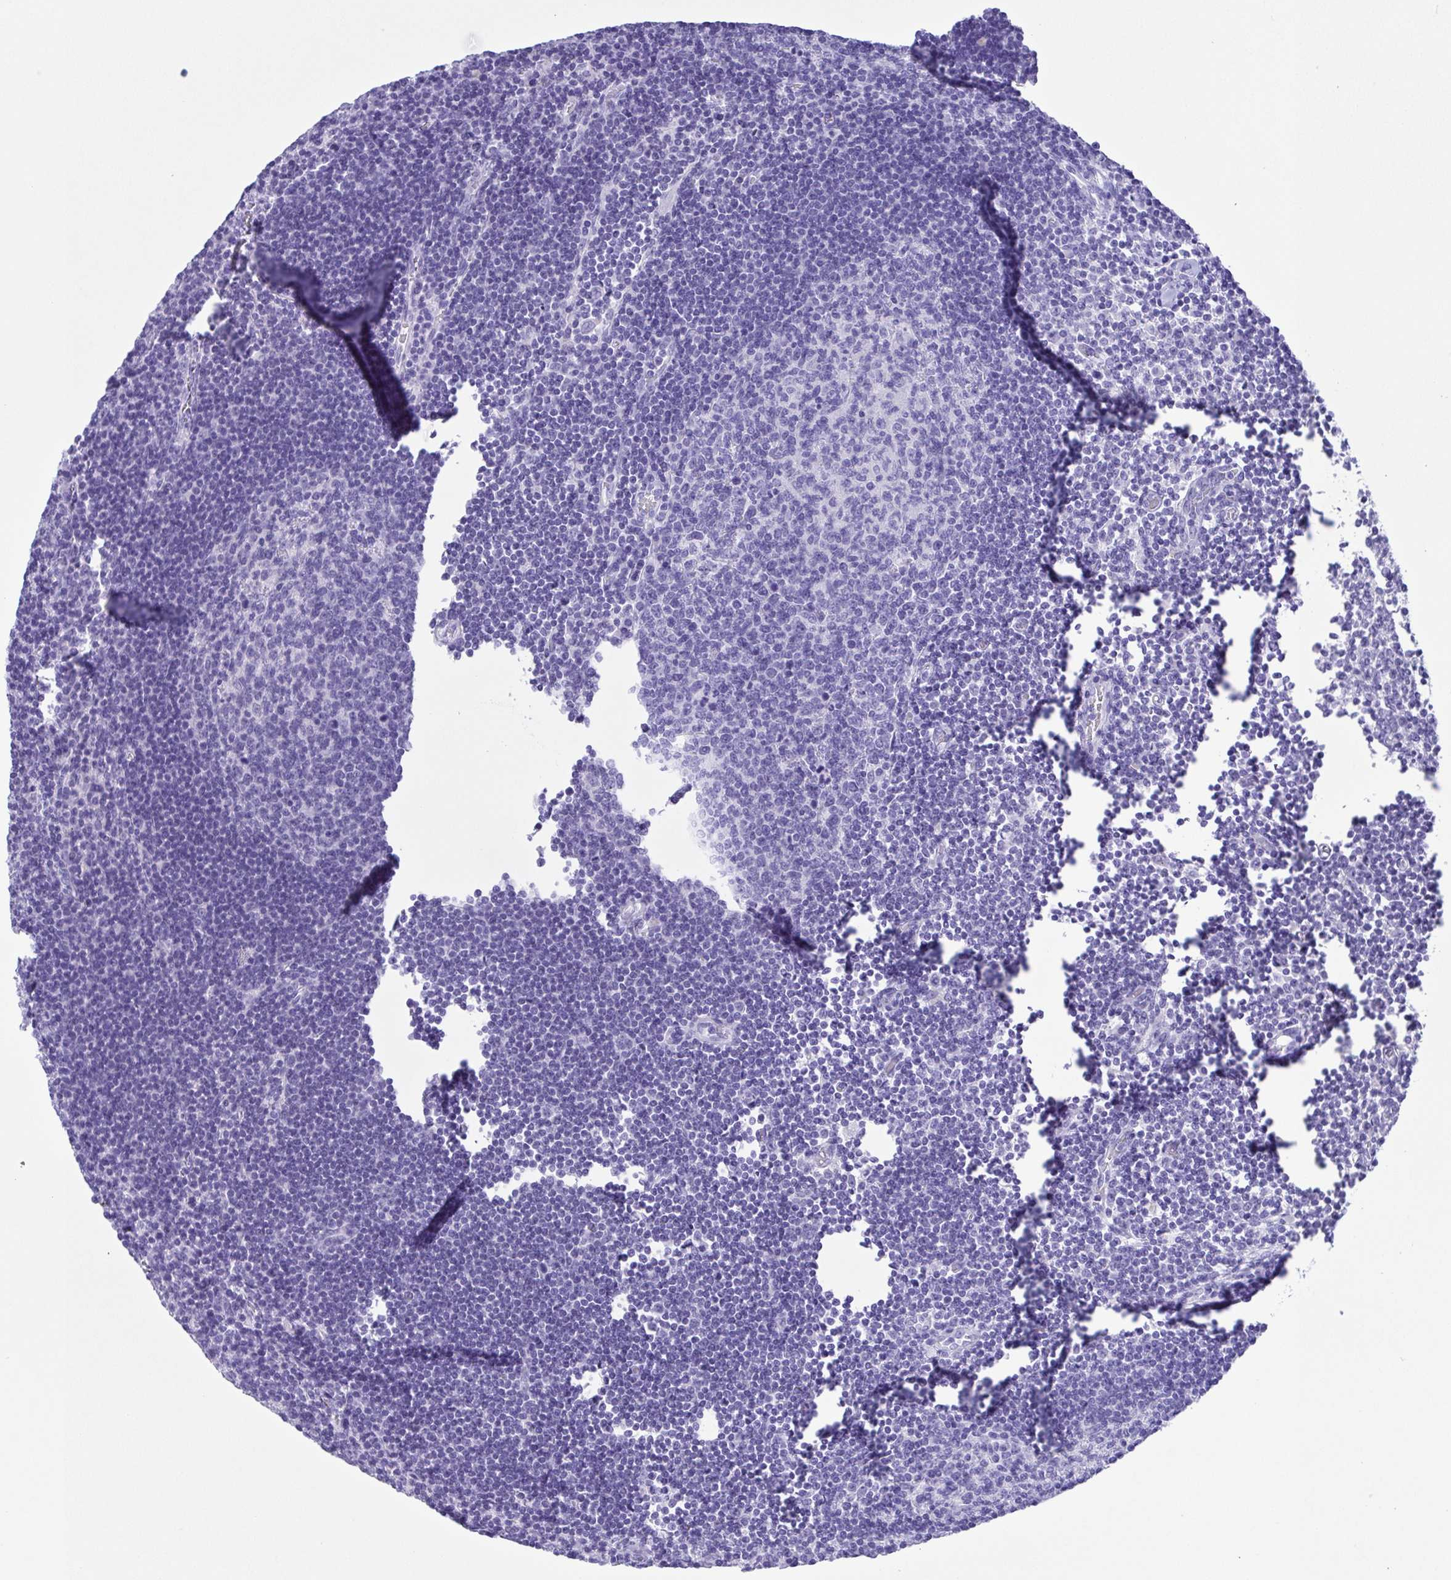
{"staining": {"intensity": "negative", "quantity": "none", "location": "none"}, "tissue": "lymph node", "cell_type": "Germinal center cells", "image_type": "normal", "snomed": [{"axis": "morphology", "description": "Normal tissue, NOS"}, {"axis": "topography", "description": "Lymph node"}], "caption": "The histopathology image reveals no significant expression in germinal center cells of lymph node. (DAB (3,3'-diaminobenzidine) immunohistochemistry visualized using brightfield microscopy, high magnification).", "gene": "OVGP1", "patient": {"sex": "male", "age": 67}}